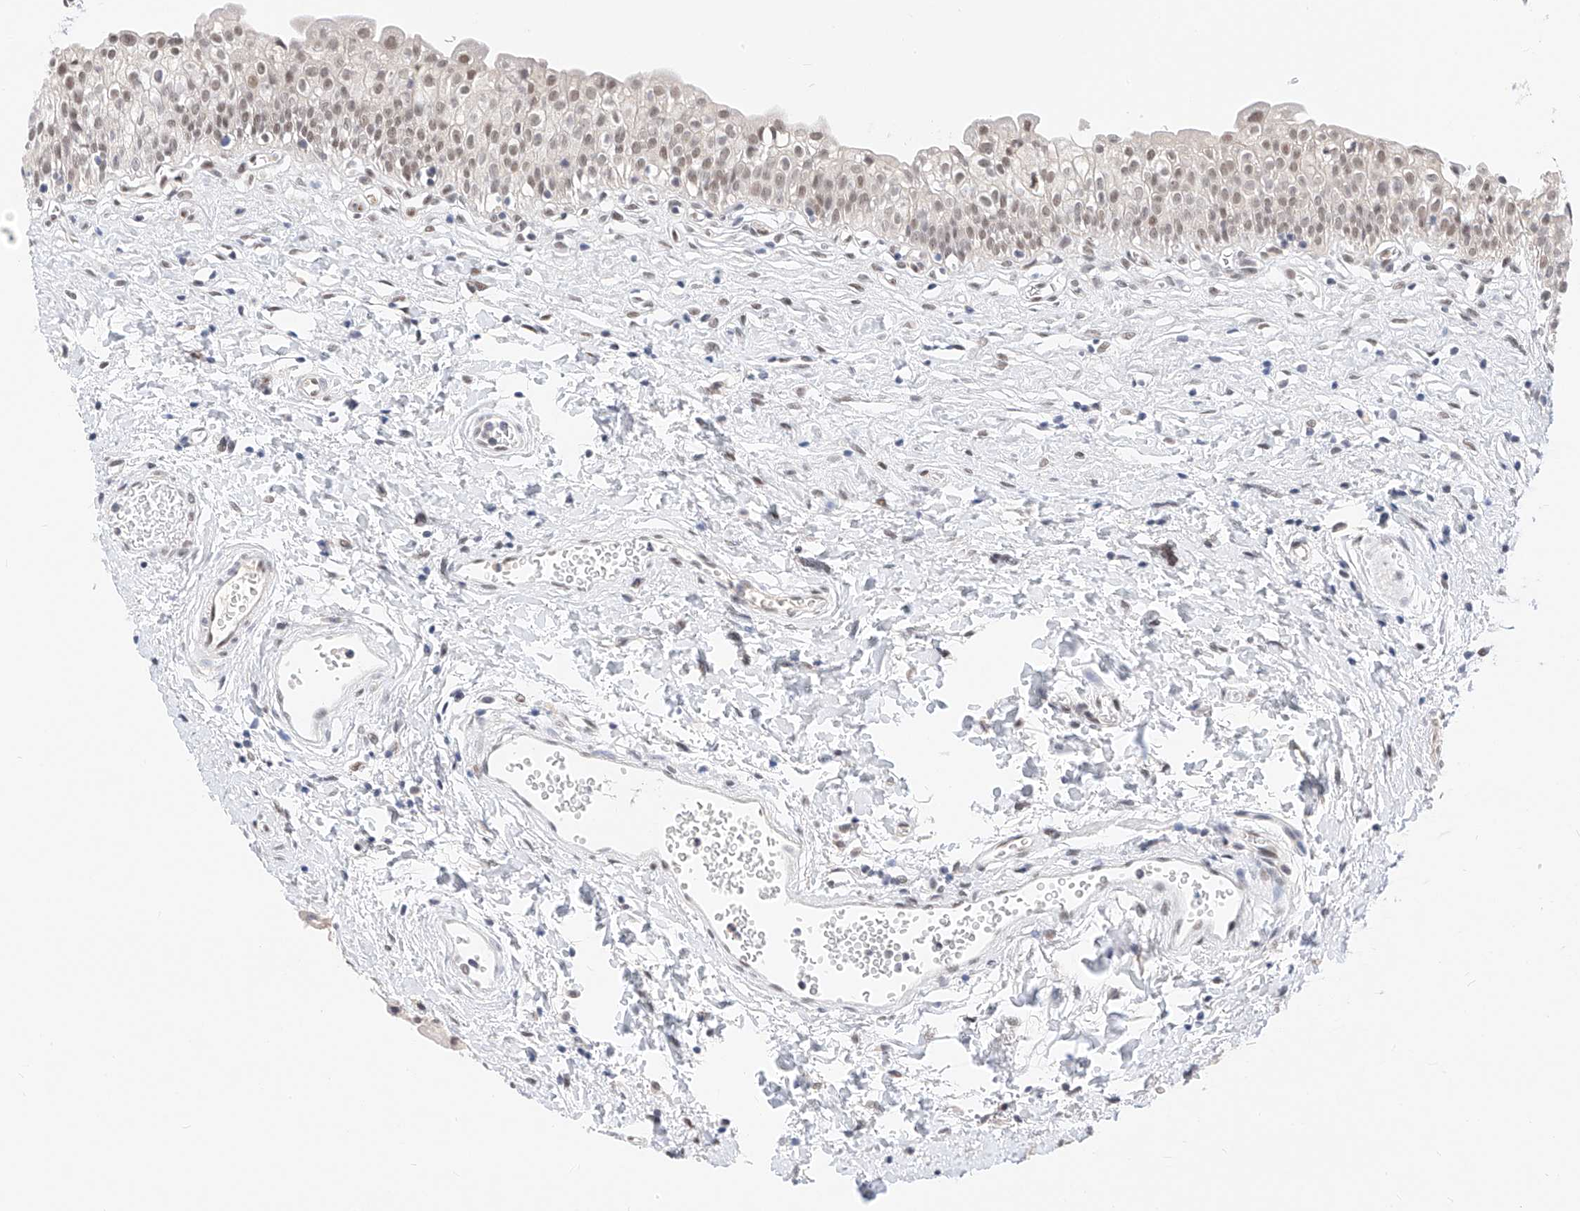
{"staining": {"intensity": "moderate", "quantity": "<25%", "location": "nuclear"}, "tissue": "urinary bladder", "cell_type": "Urothelial cells", "image_type": "normal", "snomed": [{"axis": "morphology", "description": "Normal tissue, NOS"}, {"axis": "topography", "description": "Urinary bladder"}], "caption": "Immunohistochemical staining of unremarkable human urinary bladder shows low levels of moderate nuclear expression in about <25% of urothelial cells. (Brightfield microscopy of DAB IHC at high magnification).", "gene": "KCNJ1", "patient": {"sex": "male", "age": 51}}